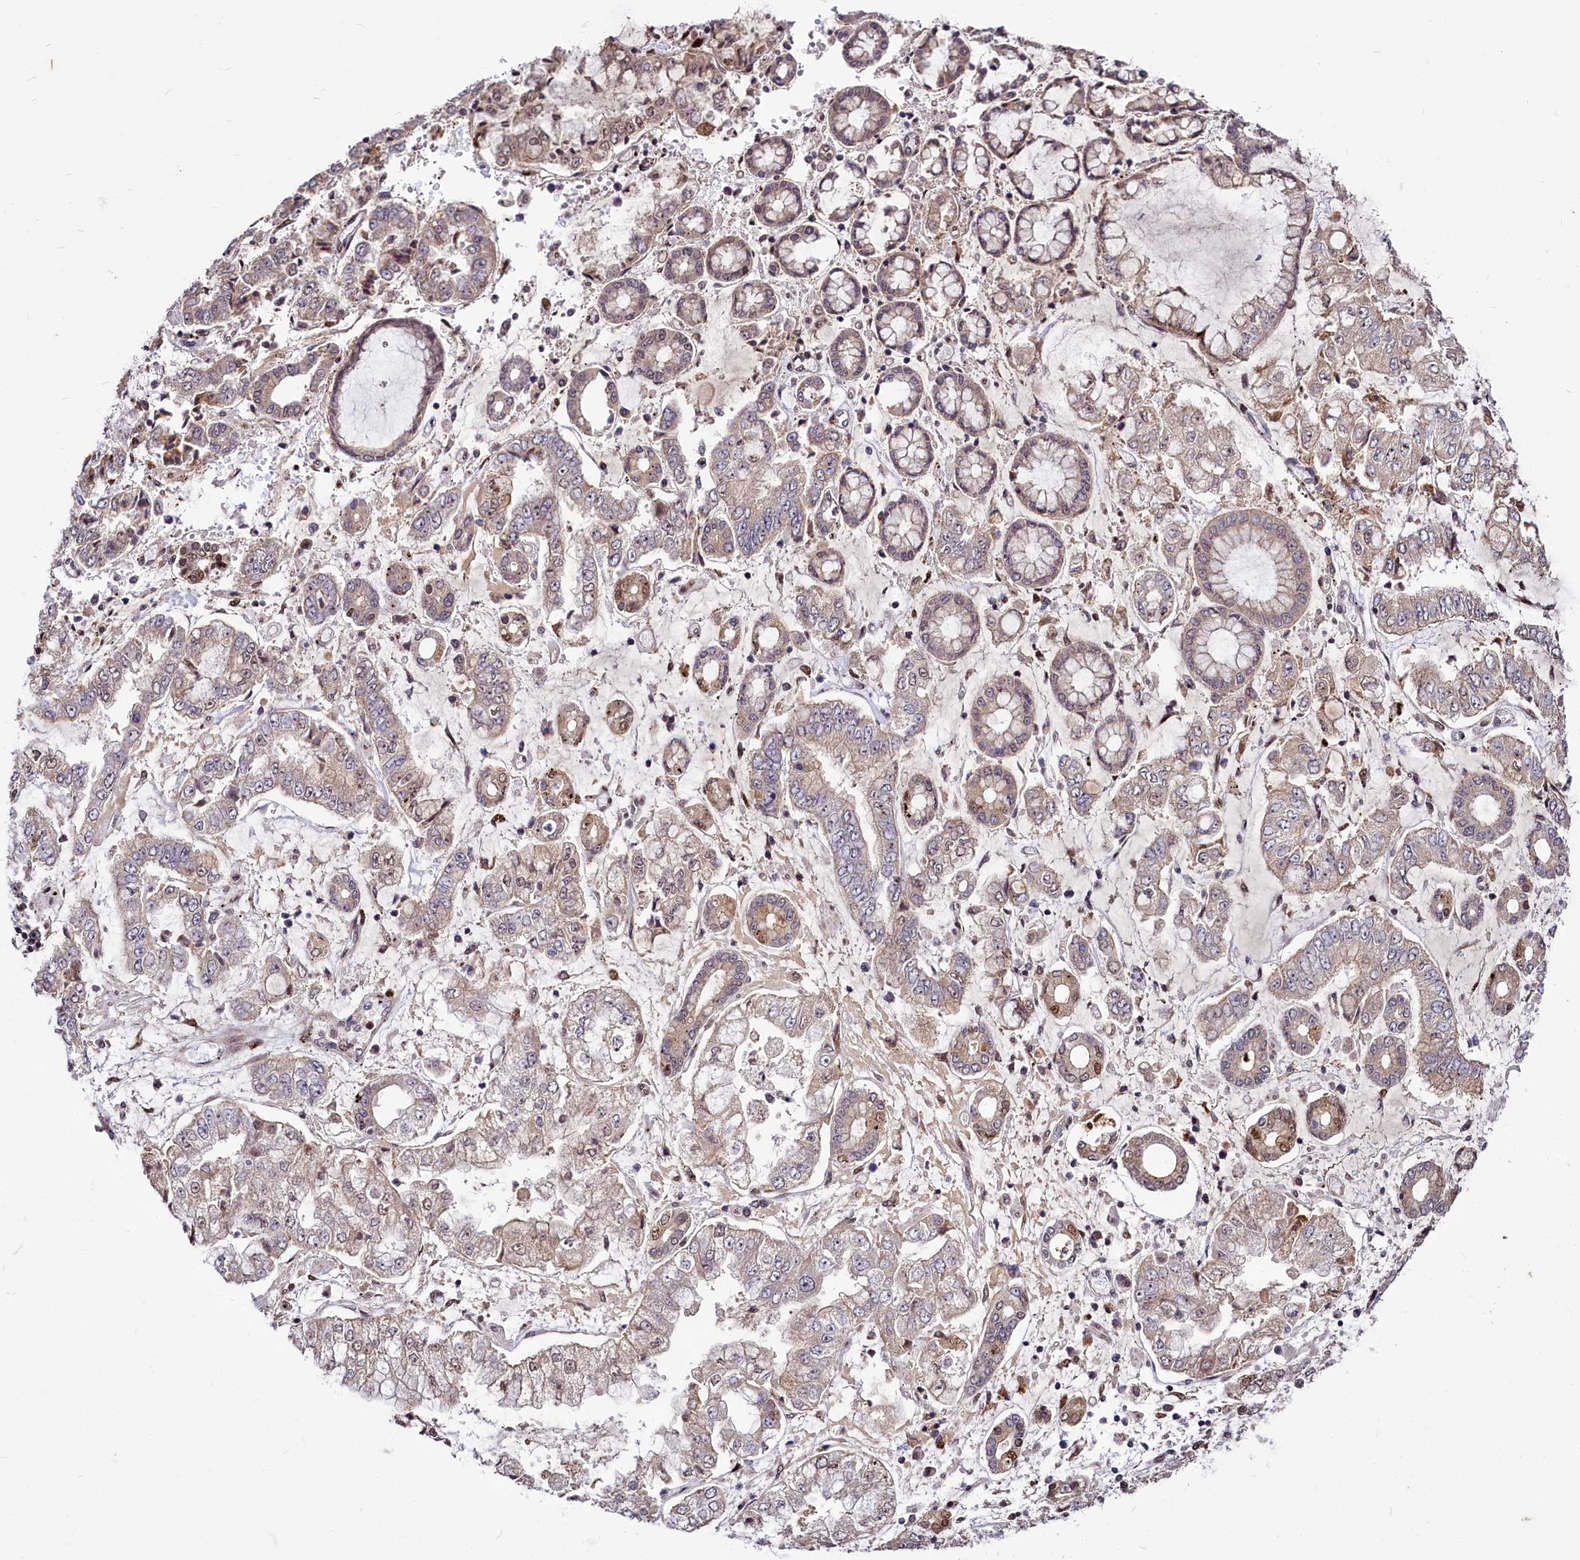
{"staining": {"intensity": "weak", "quantity": "<25%", "location": "nuclear"}, "tissue": "stomach cancer", "cell_type": "Tumor cells", "image_type": "cancer", "snomed": [{"axis": "morphology", "description": "Adenocarcinoma, NOS"}, {"axis": "topography", "description": "Stomach"}], "caption": "Image shows no significant protein positivity in tumor cells of stomach cancer.", "gene": "MAML2", "patient": {"sex": "male", "age": 76}}